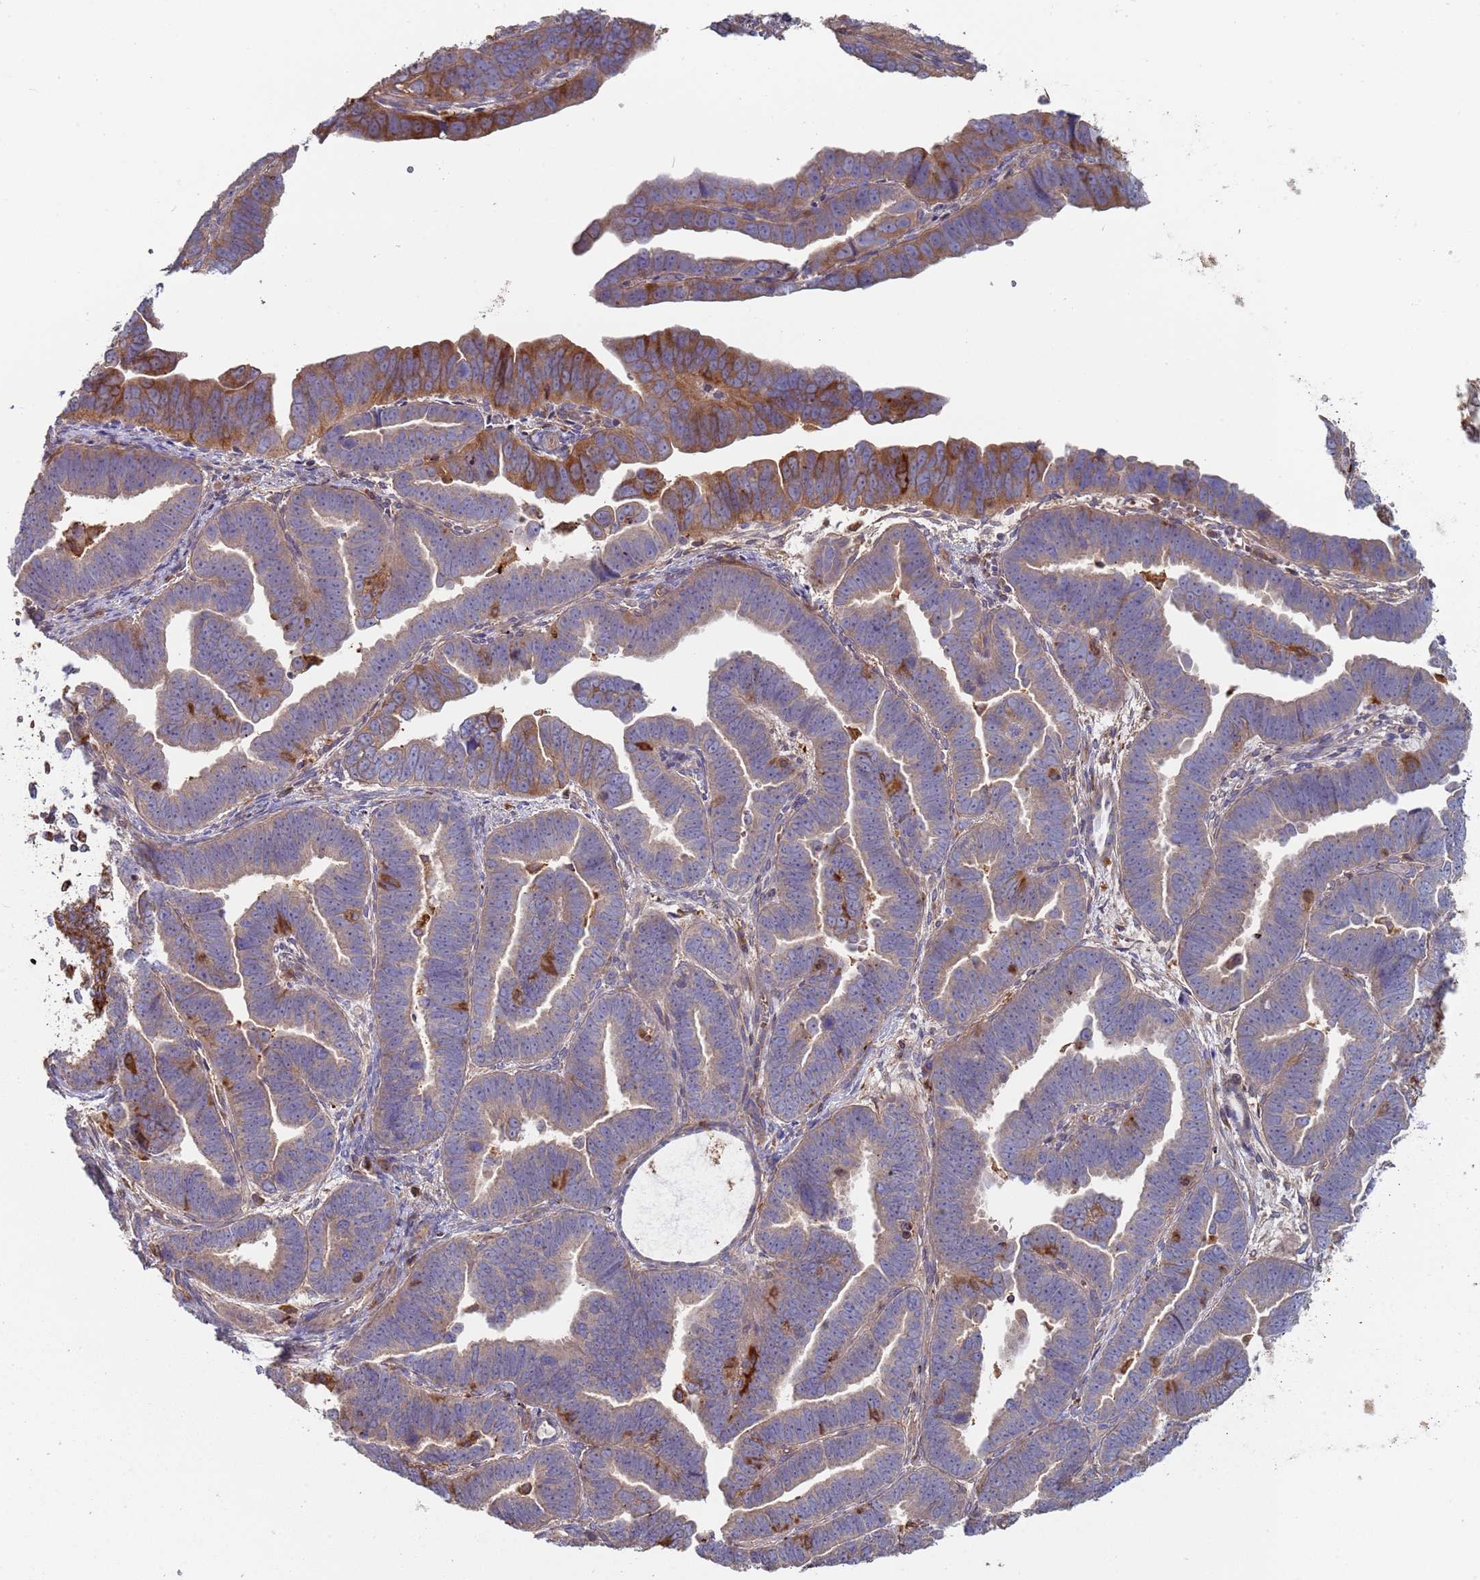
{"staining": {"intensity": "moderate", "quantity": "<25%", "location": "cytoplasmic/membranous"}, "tissue": "endometrial cancer", "cell_type": "Tumor cells", "image_type": "cancer", "snomed": [{"axis": "morphology", "description": "Adenocarcinoma, NOS"}, {"axis": "topography", "description": "Endometrium"}], "caption": "DAB (3,3'-diaminobenzidine) immunohistochemical staining of human endometrial adenocarcinoma reveals moderate cytoplasmic/membranous protein staining in approximately <25% of tumor cells.", "gene": "MALRD1", "patient": {"sex": "female", "age": 75}}